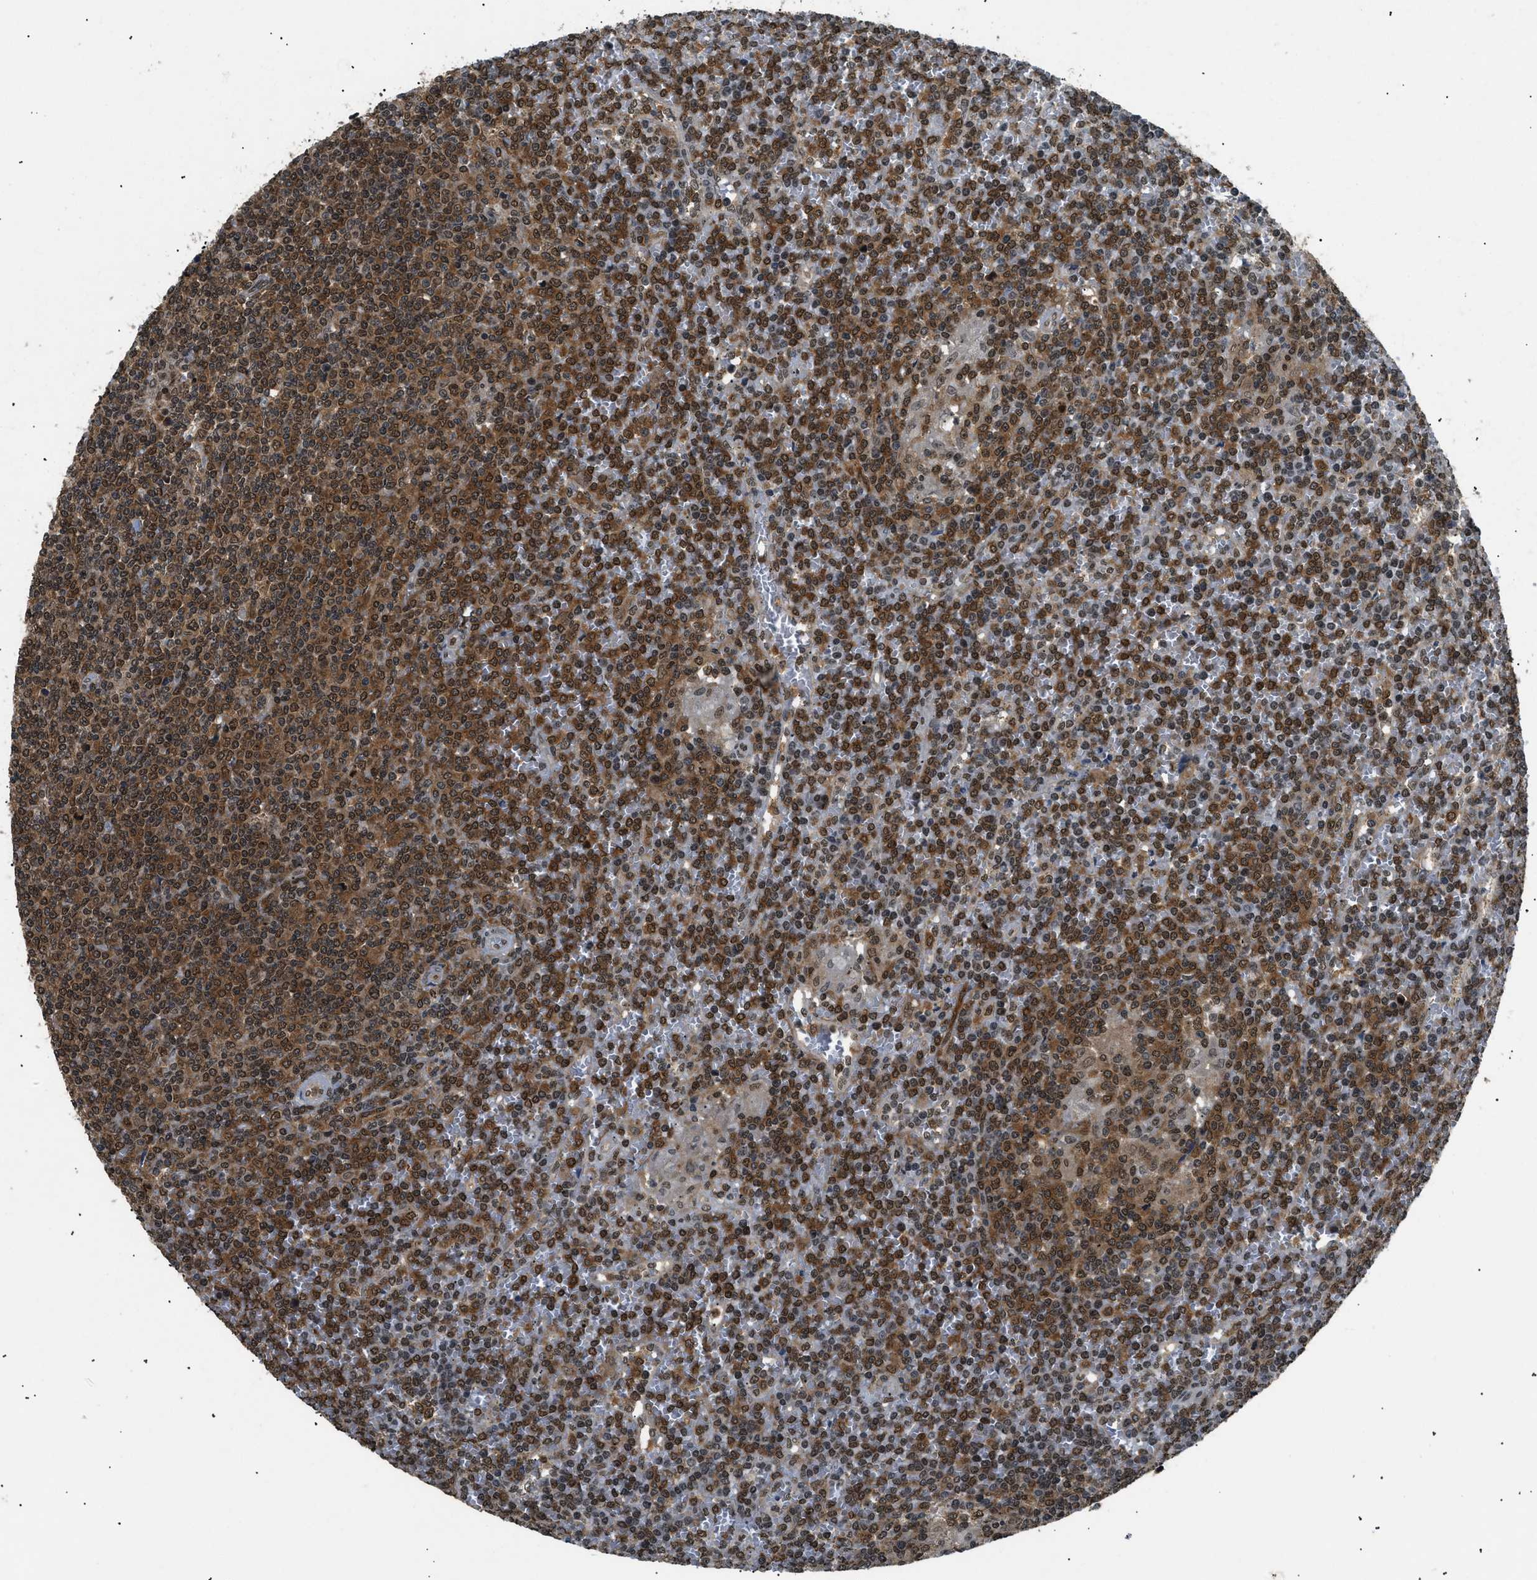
{"staining": {"intensity": "strong", "quantity": "25%-75%", "location": "cytoplasmic/membranous,nuclear"}, "tissue": "lymphoma", "cell_type": "Tumor cells", "image_type": "cancer", "snomed": [{"axis": "morphology", "description": "Malignant lymphoma, non-Hodgkin's type, Low grade"}, {"axis": "topography", "description": "Spleen"}], "caption": "Immunohistochemistry of low-grade malignant lymphoma, non-Hodgkin's type shows high levels of strong cytoplasmic/membranous and nuclear positivity in about 25%-75% of tumor cells.", "gene": "RBM5", "patient": {"sex": "female", "age": 19}}